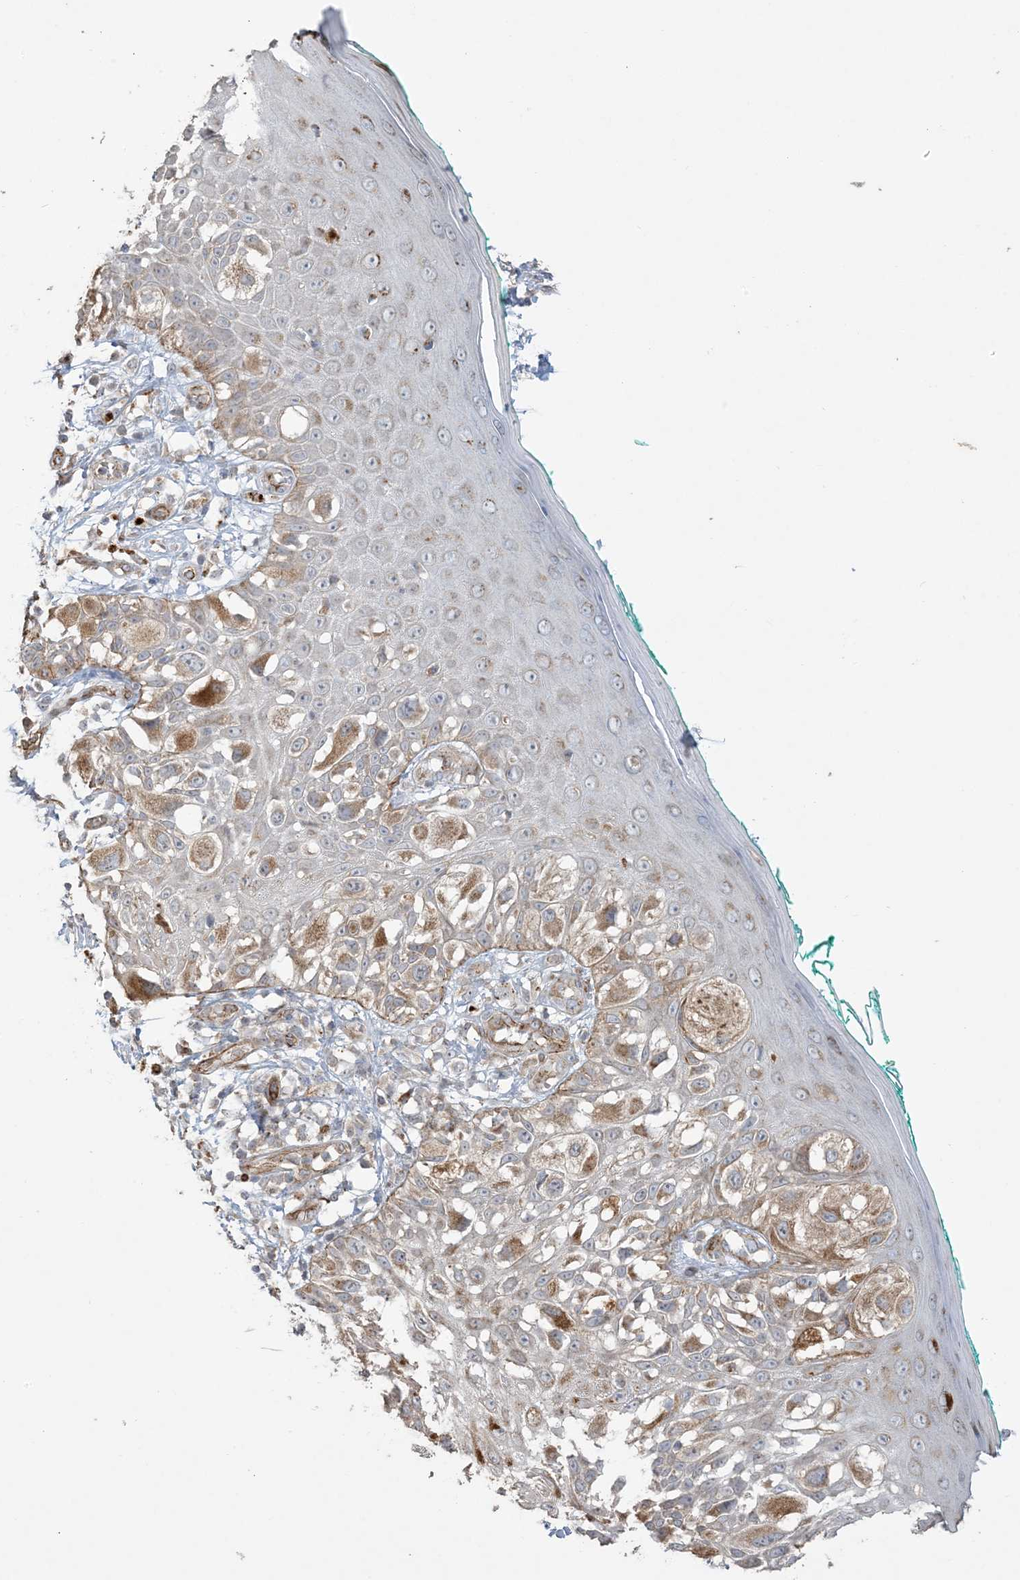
{"staining": {"intensity": "moderate", "quantity": "25%-75%", "location": "cytoplasmic/membranous"}, "tissue": "melanoma", "cell_type": "Tumor cells", "image_type": "cancer", "snomed": [{"axis": "morphology", "description": "Malignant melanoma, NOS"}, {"axis": "topography", "description": "Skin"}], "caption": "Brown immunohistochemical staining in human malignant melanoma displays moderate cytoplasmic/membranous positivity in about 25%-75% of tumor cells.", "gene": "AGA", "patient": {"sex": "female", "age": 81}}